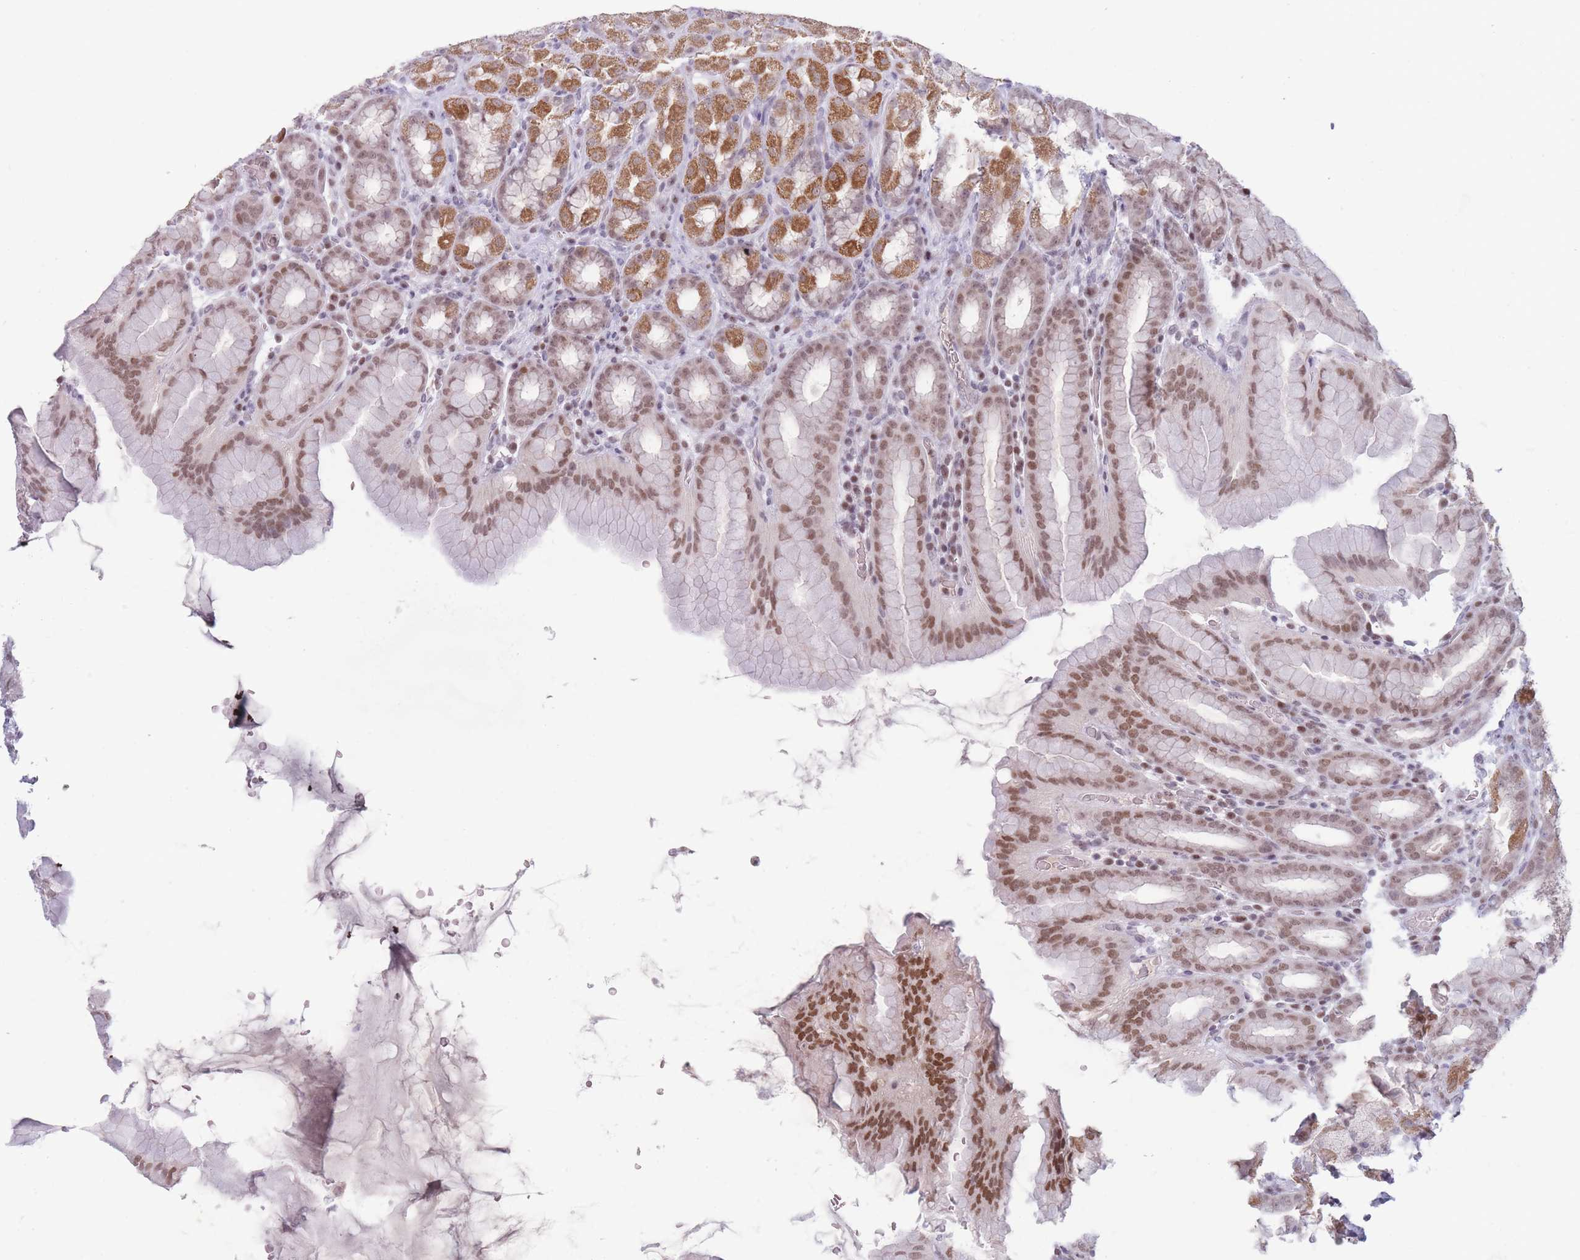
{"staining": {"intensity": "moderate", "quantity": "25%-75%", "location": "cytoplasmic/membranous,nuclear"}, "tissue": "stomach", "cell_type": "Glandular cells", "image_type": "normal", "snomed": [{"axis": "morphology", "description": "Normal tissue, NOS"}, {"axis": "topography", "description": "Stomach, upper"}, {"axis": "topography", "description": "Stomach"}], "caption": "An IHC image of unremarkable tissue is shown. Protein staining in brown labels moderate cytoplasmic/membranous,nuclear positivity in stomach within glandular cells.", "gene": "ARID3B", "patient": {"sex": "male", "age": 68}}